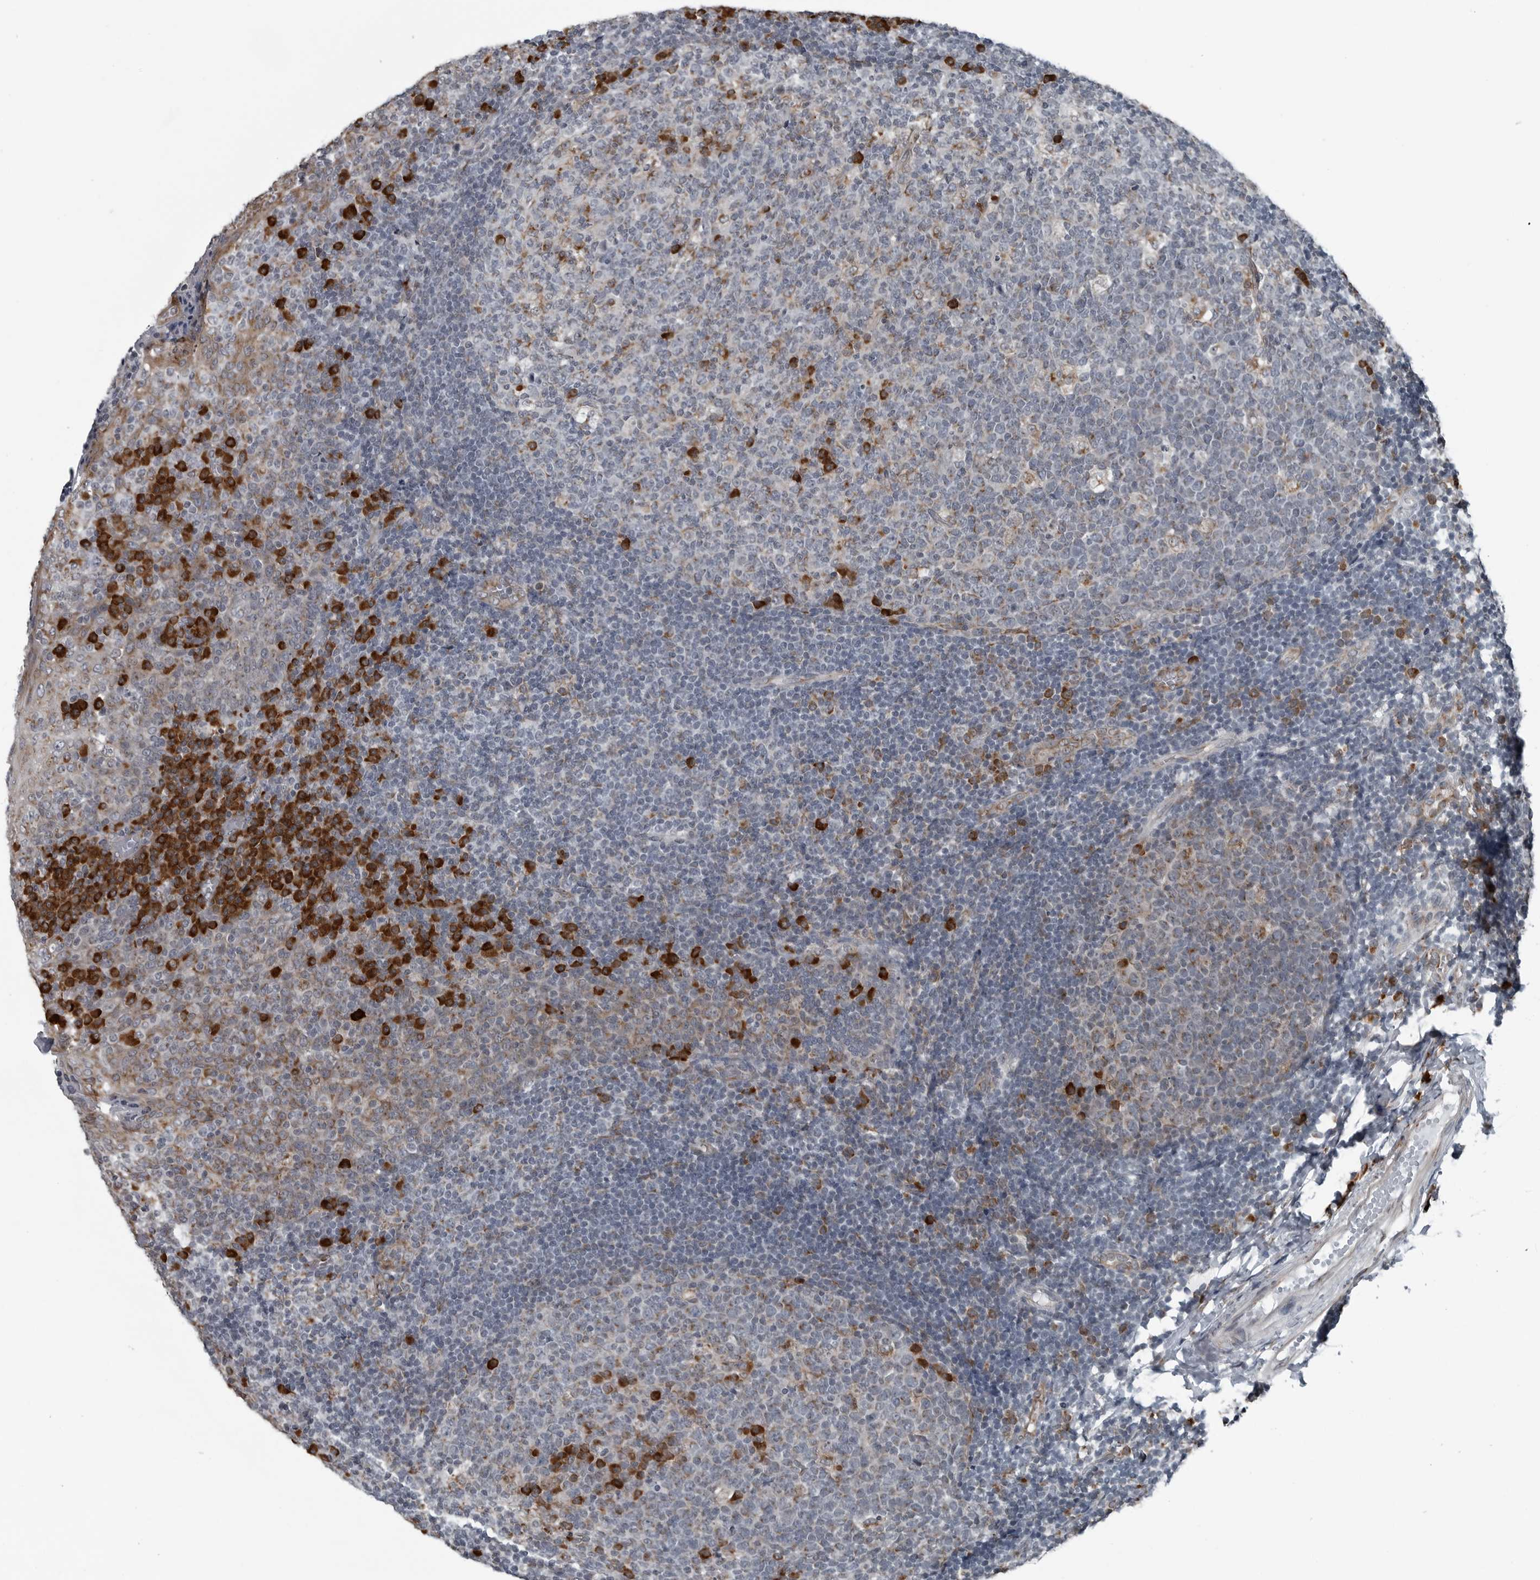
{"staining": {"intensity": "strong", "quantity": "<25%", "location": "cytoplasmic/membranous"}, "tissue": "tonsil", "cell_type": "Germinal center cells", "image_type": "normal", "snomed": [{"axis": "morphology", "description": "Normal tissue, NOS"}, {"axis": "topography", "description": "Tonsil"}], "caption": "Protein expression analysis of benign tonsil demonstrates strong cytoplasmic/membranous expression in about <25% of germinal center cells.", "gene": "CEP85", "patient": {"sex": "female", "age": 19}}